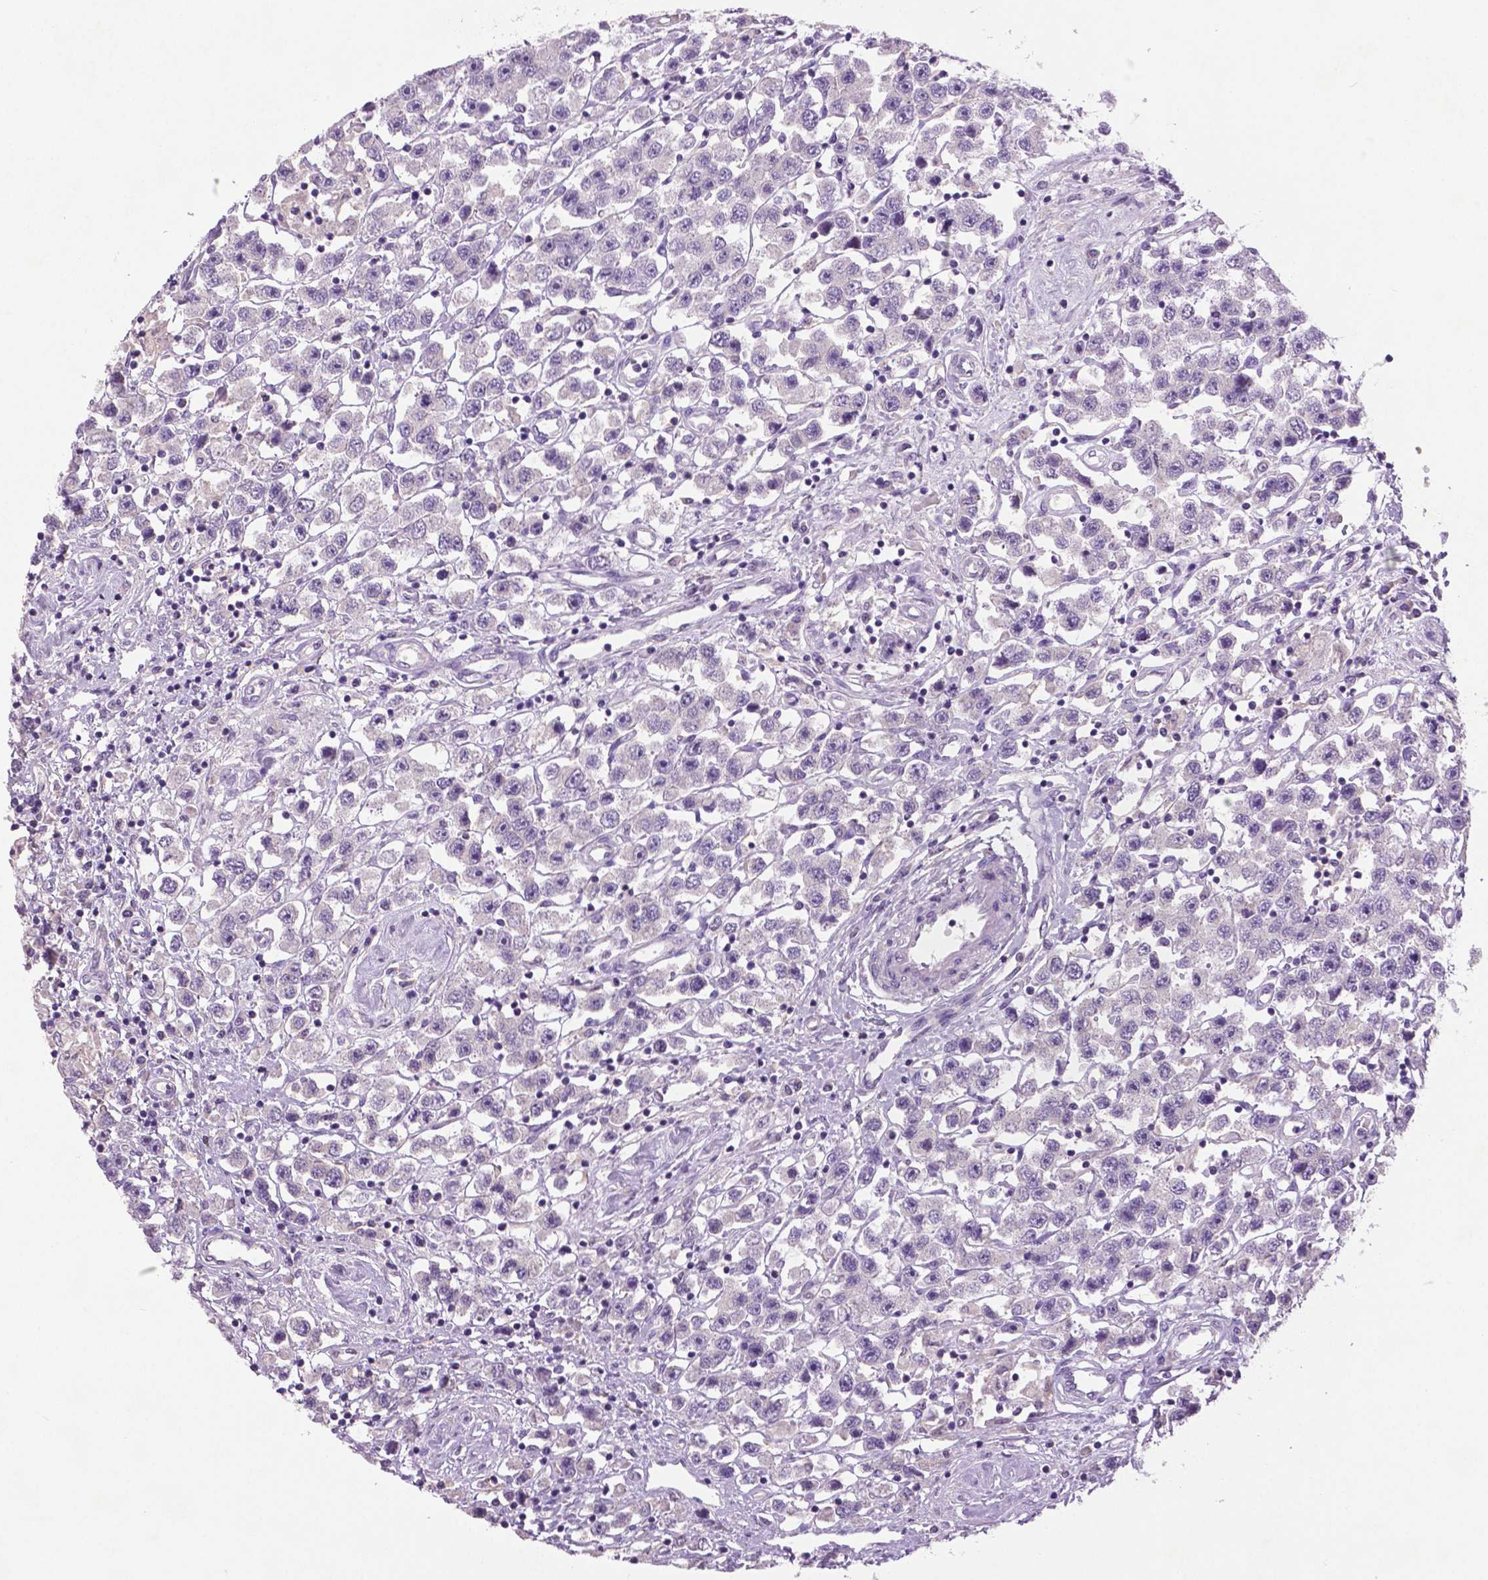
{"staining": {"intensity": "negative", "quantity": "none", "location": "none"}, "tissue": "testis cancer", "cell_type": "Tumor cells", "image_type": "cancer", "snomed": [{"axis": "morphology", "description": "Seminoma, NOS"}, {"axis": "topography", "description": "Testis"}], "caption": "A high-resolution micrograph shows immunohistochemistry (IHC) staining of testis cancer, which exhibits no significant positivity in tumor cells. (Stains: DAB immunohistochemistry (IHC) with hematoxylin counter stain, Microscopy: brightfield microscopy at high magnification).", "gene": "DNAH12", "patient": {"sex": "male", "age": 45}}